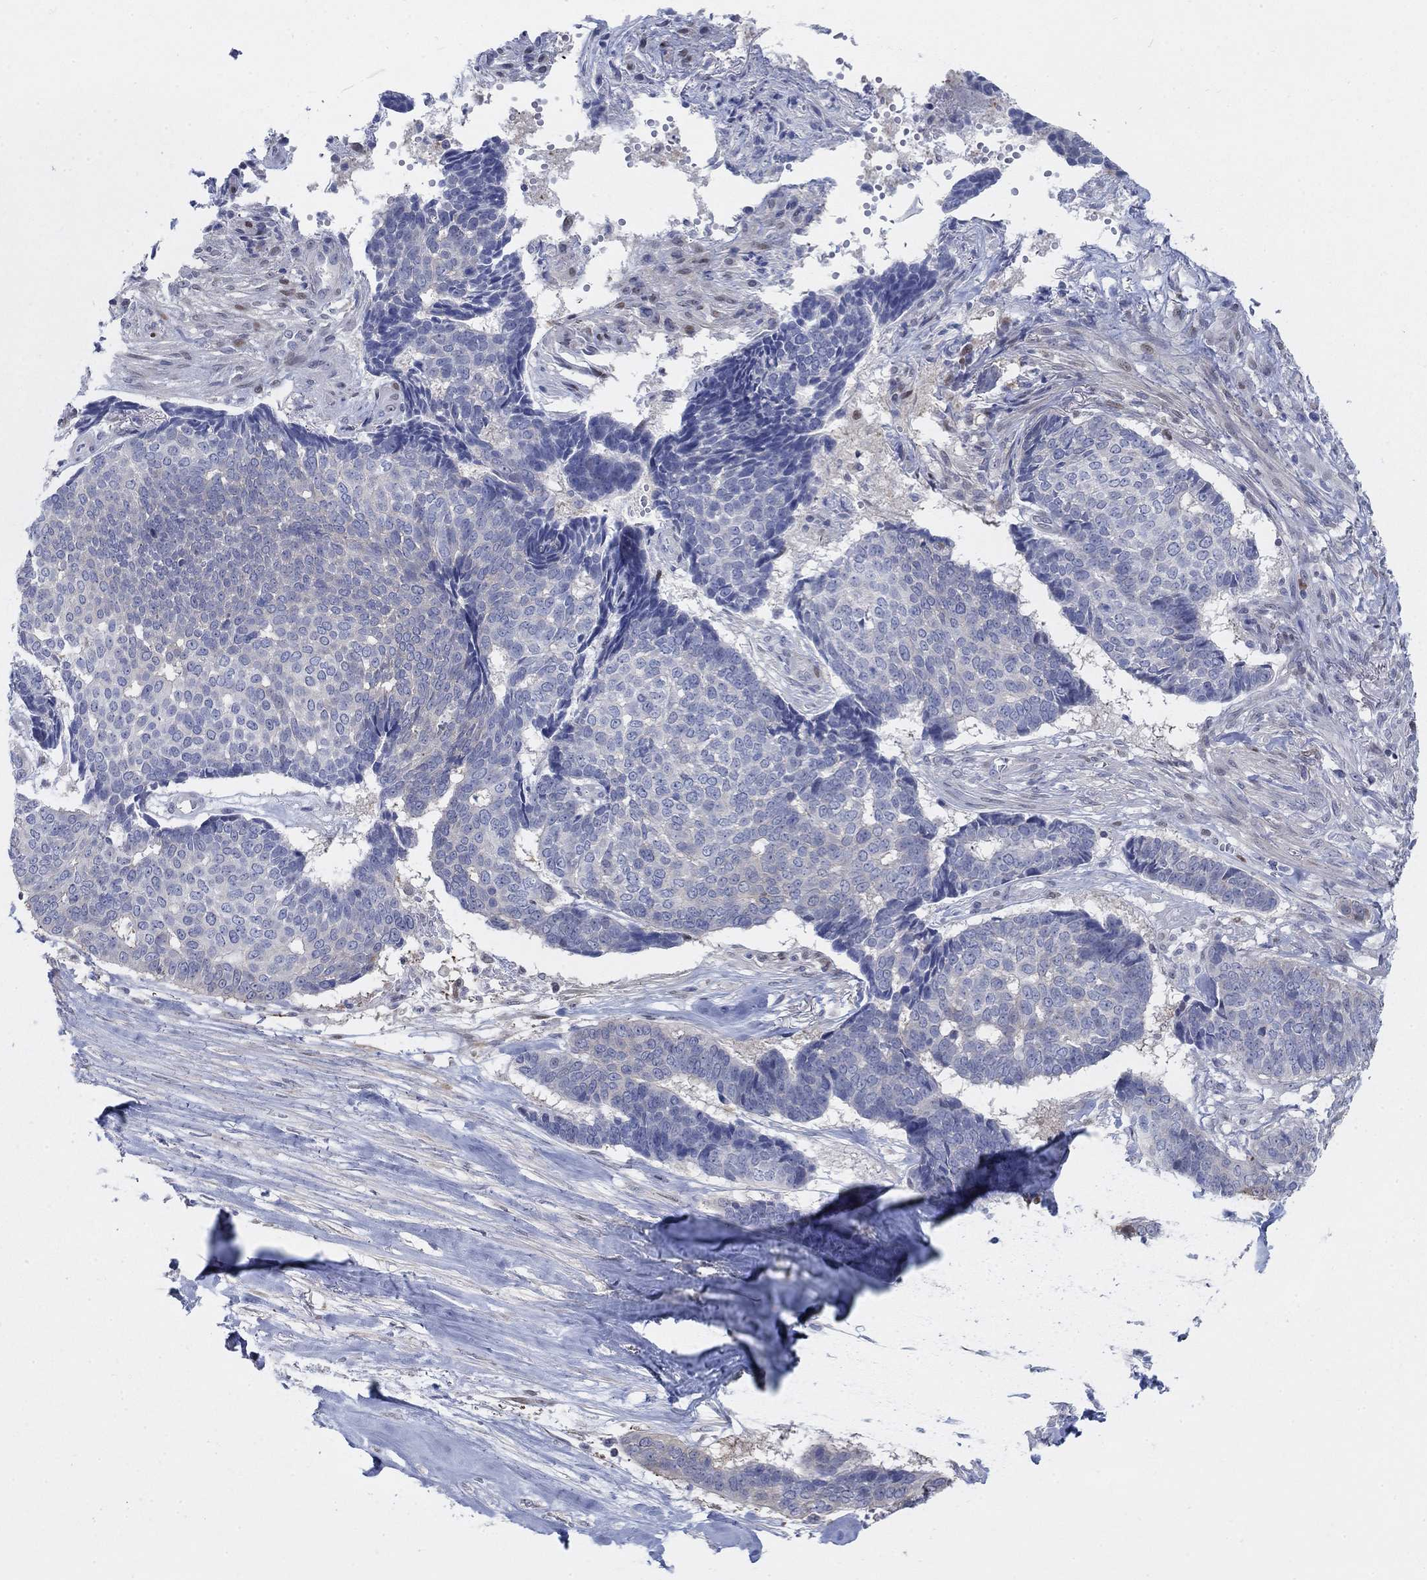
{"staining": {"intensity": "negative", "quantity": "none", "location": "none"}, "tissue": "skin cancer", "cell_type": "Tumor cells", "image_type": "cancer", "snomed": [{"axis": "morphology", "description": "Basal cell carcinoma"}, {"axis": "topography", "description": "Skin"}], "caption": "Micrograph shows no protein staining in tumor cells of basal cell carcinoma (skin) tissue.", "gene": "MYO3A", "patient": {"sex": "male", "age": 86}}